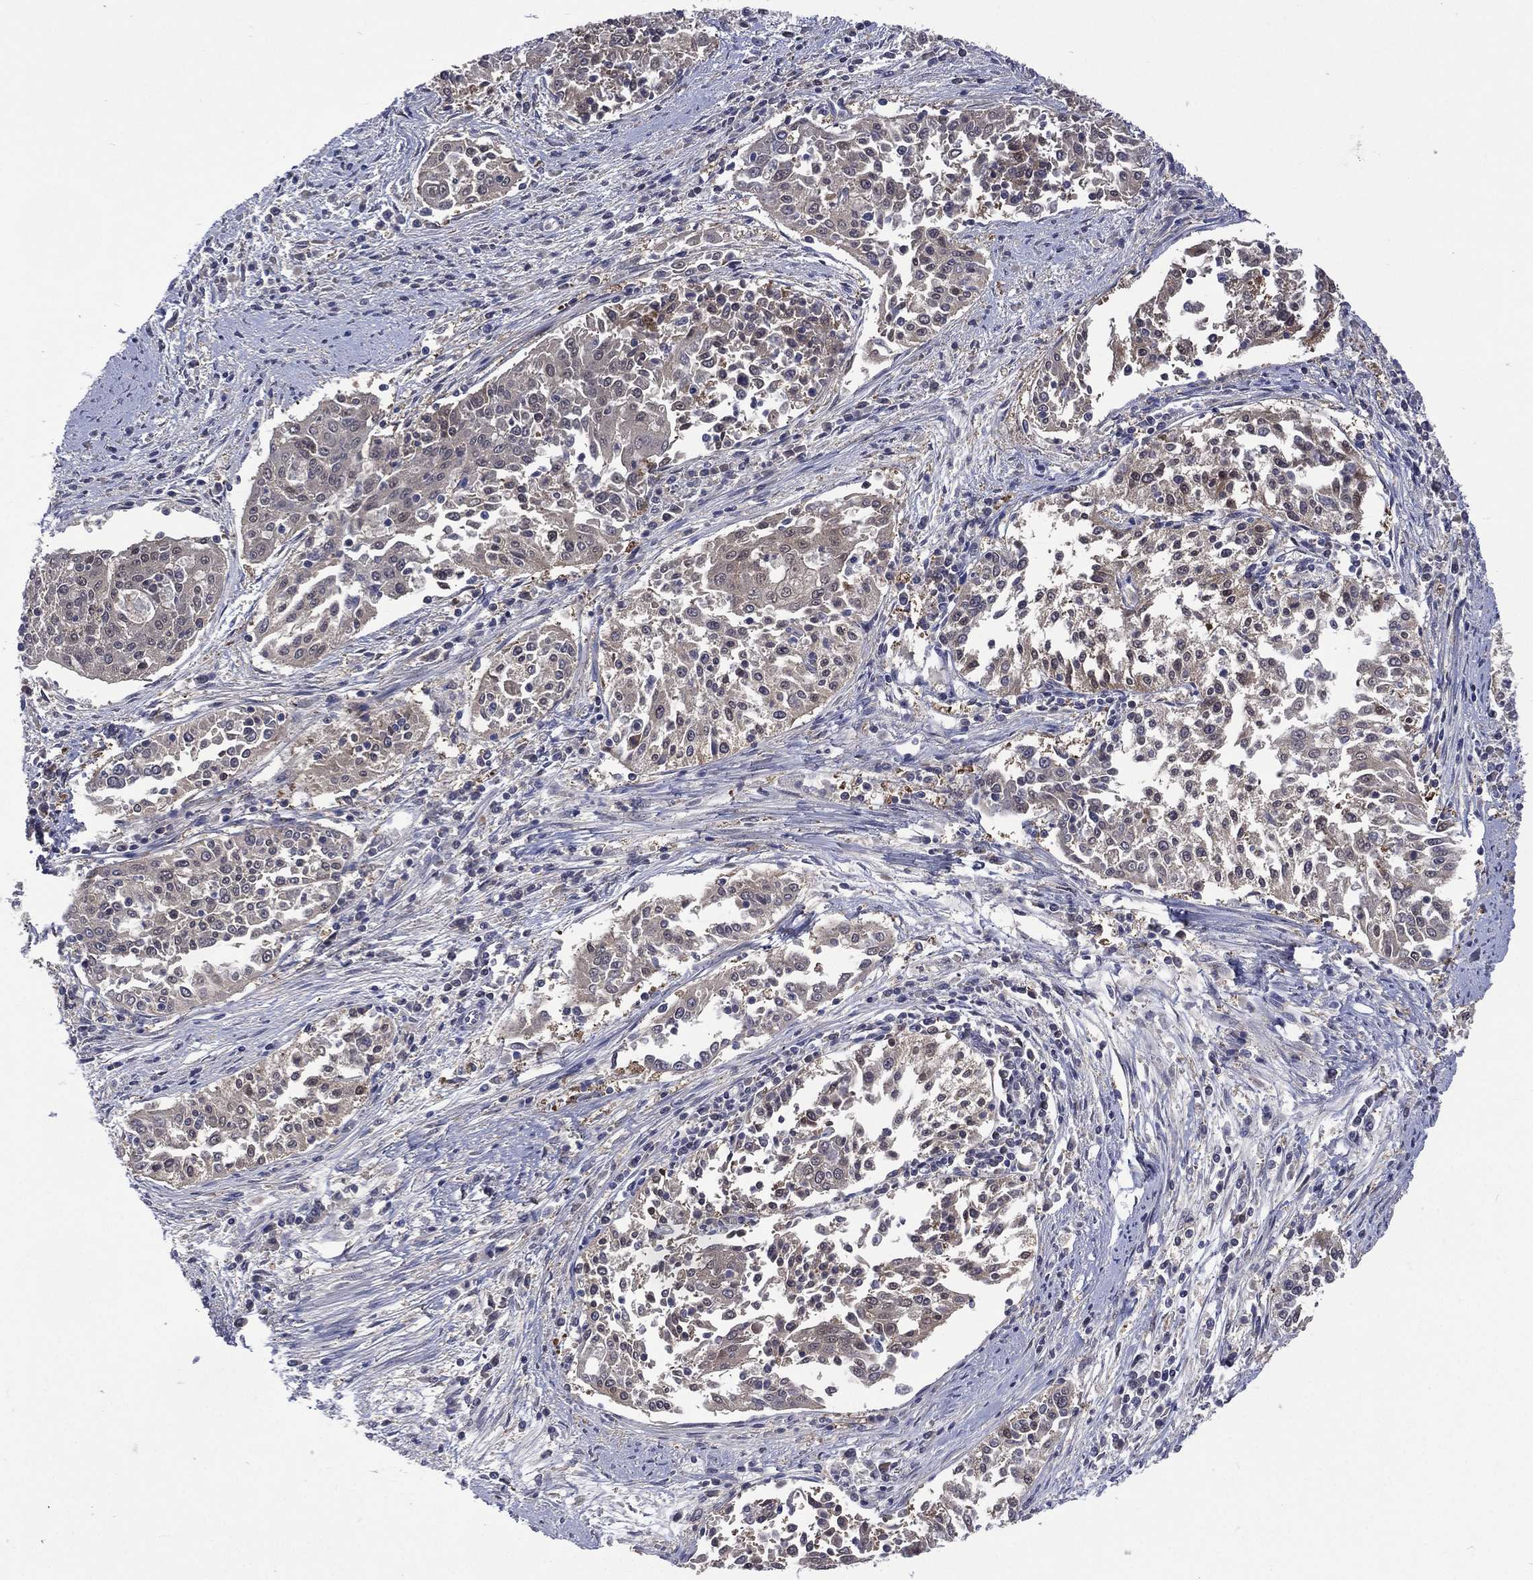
{"staining": {"intensity": "negative", "quantity": "none", "location": "none"}, "tissue": "cervical cancer", "cell_type": "Tumor cells", "image_type": "cancer", "snomed": [{"axis": "morphology", "description": "Squamous cell carcinoma, NOS"}, {"axis": "topography", "description": "Cervix"}], "caption": "Cervical cancer (squamous cell carcinoma) stained for a protein using immunohistochemistry shows no positivity tumor cells.", "gene": "MTAP", "patient": {"sex": "female", "age": 41}}